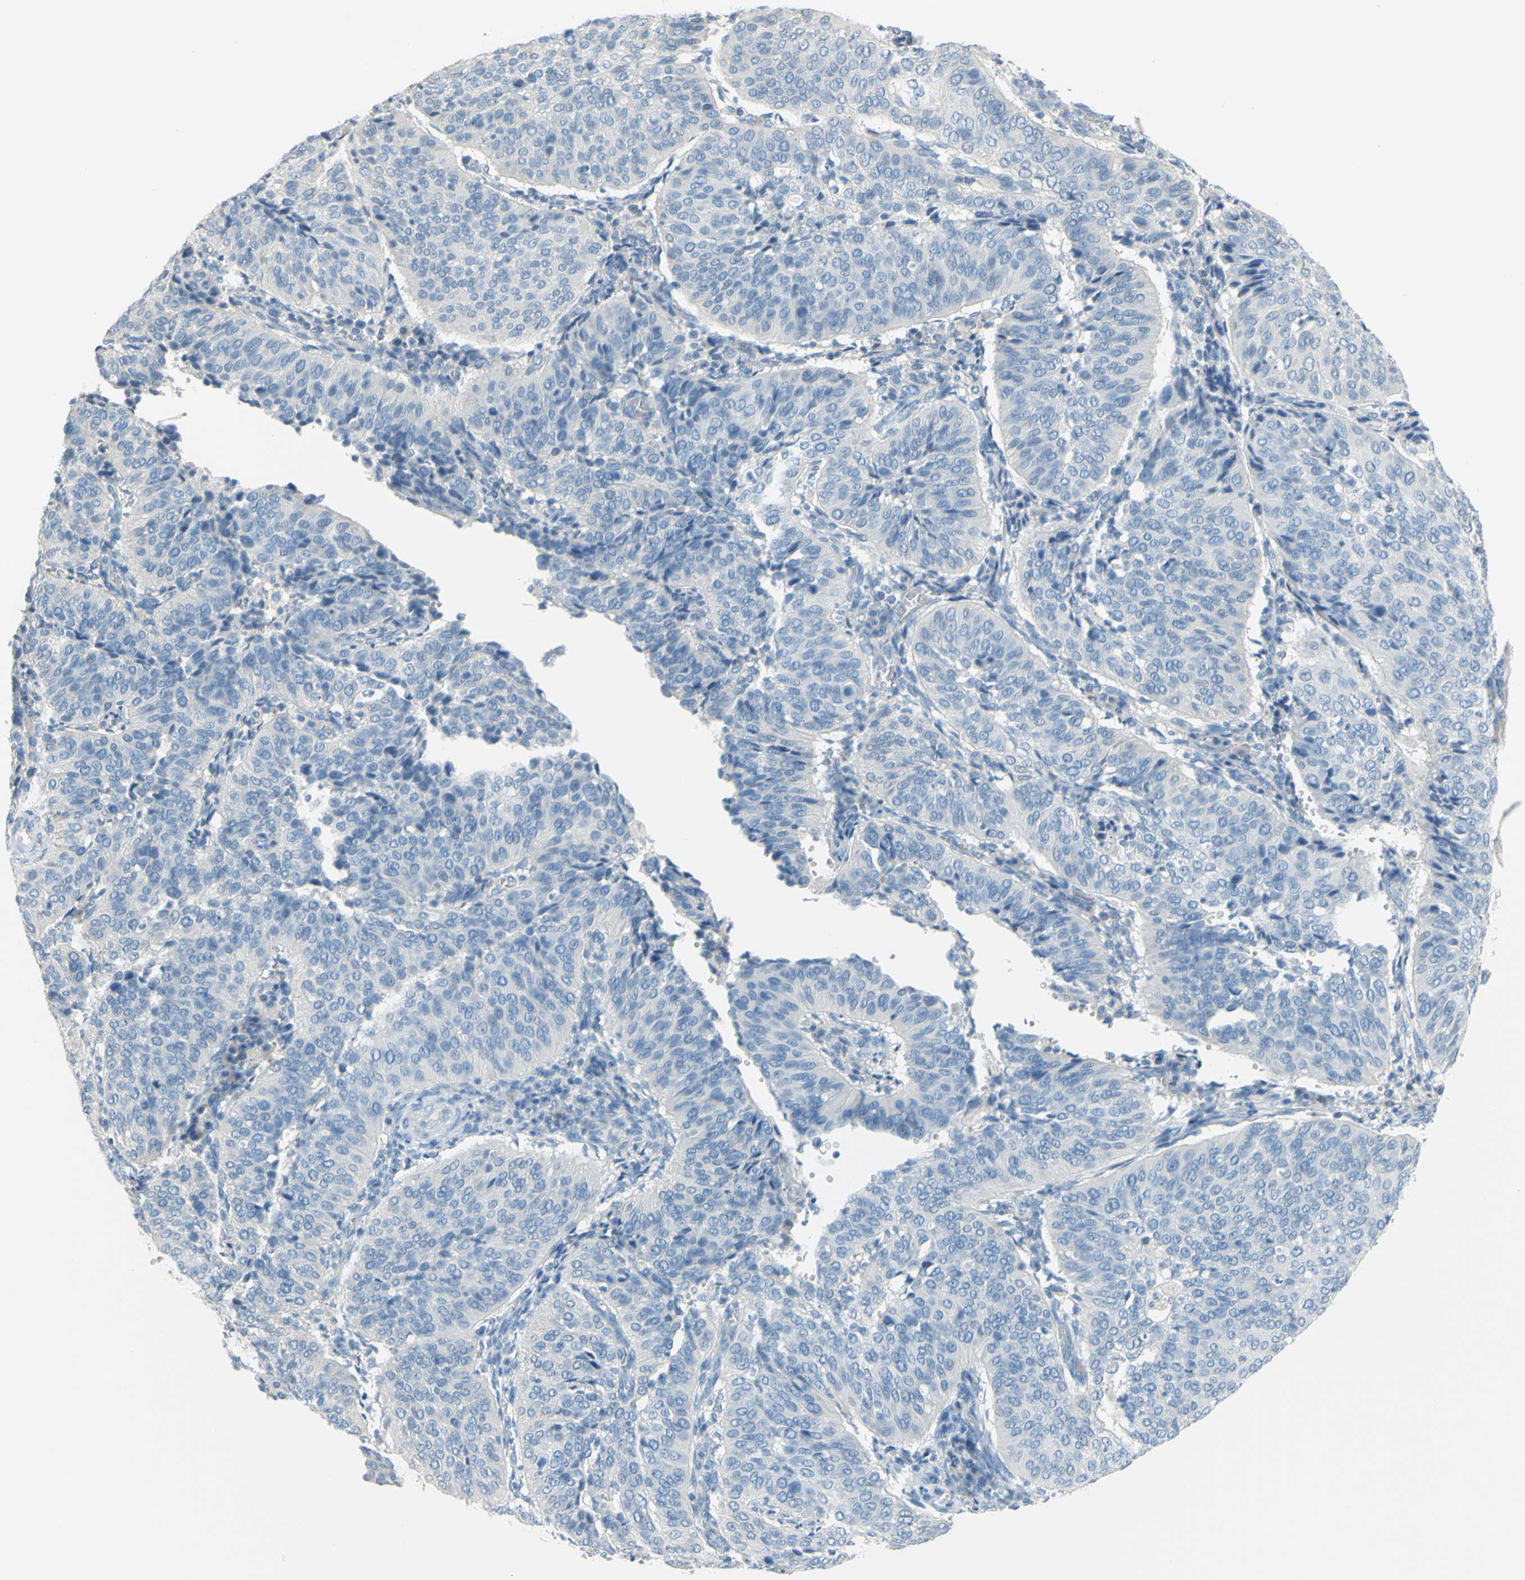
{"staining": {"intensity": "negative", "quantity": "none", "location": "none"}, "tissue": "cervical cancer", "cell_type": "Tumor cells", "image_type": "cancer", "snomed": [{"axis": "morphology", "description": "Normal tissue, NOS"}, {"axis": "morphology", "description": "Squamous cell carcinoma, NOS"}, {"axis": "topography", "description": "Cervix"}], "caption": "The IHC micrograph has no significant expression in tumor cells of squamous cell carcinoma (cervical) tissue. (DAB (3,3'-diaminobenzidine) immunohistochemistry visualized using brightfield microscopy, high magnification).", "gene": "DCT", "patient": {"sex": "female", "age": 39}}